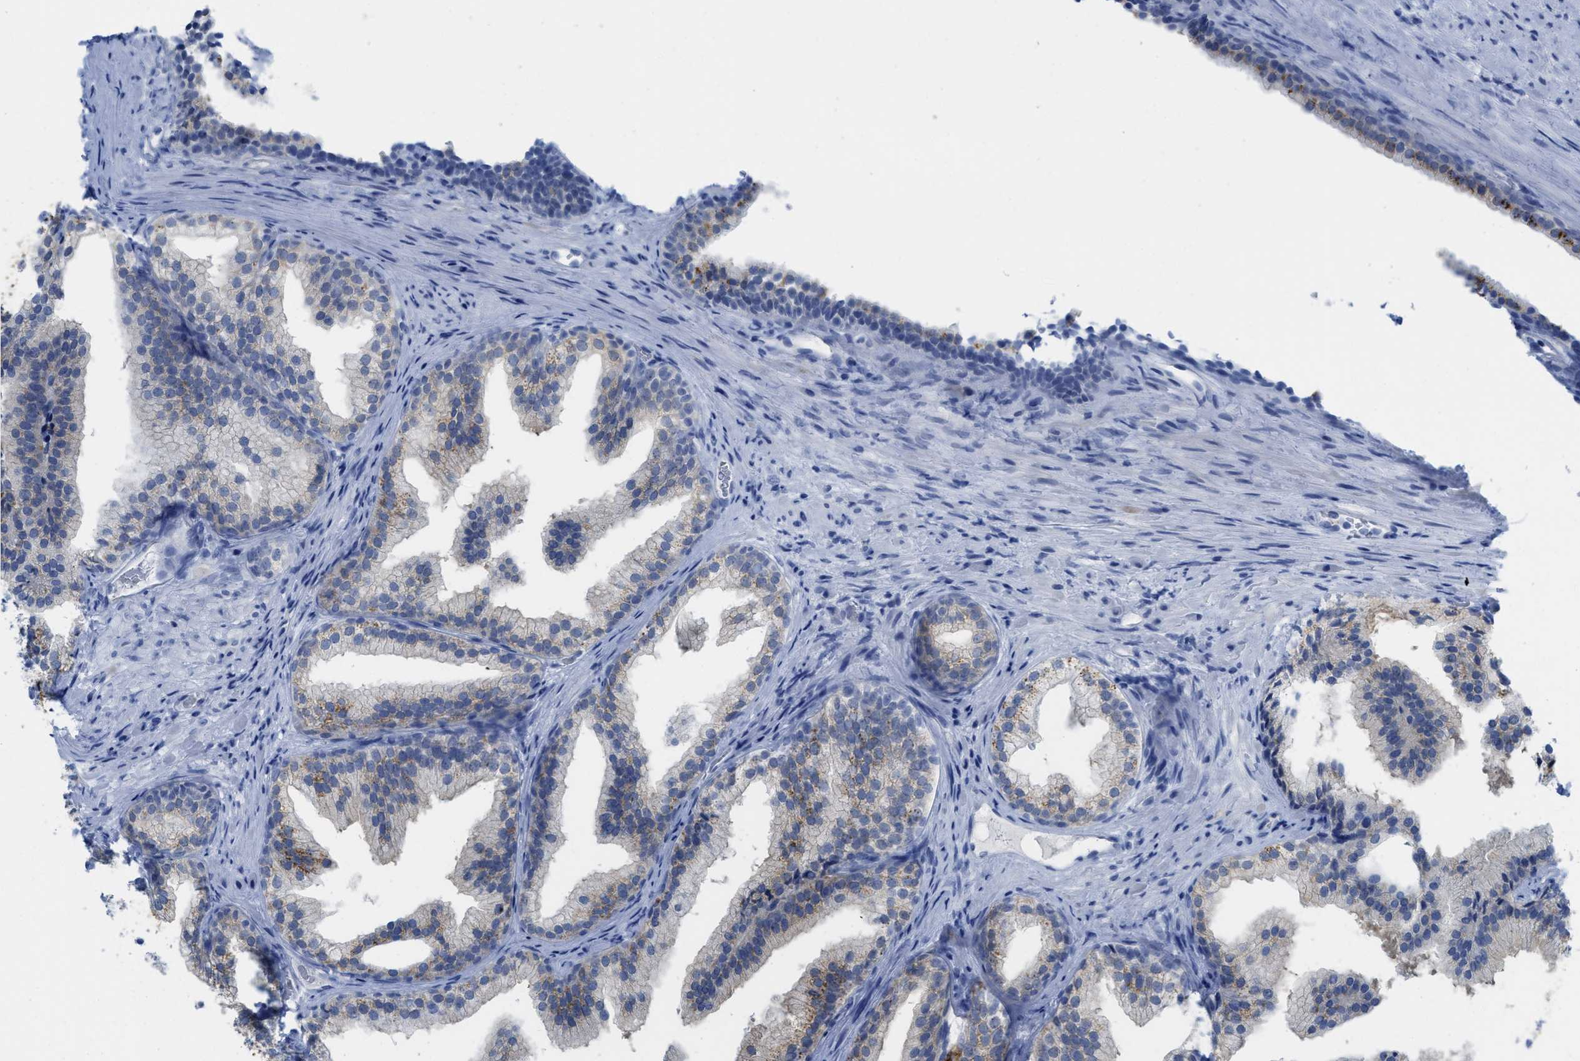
{"staining": {"intensity": "weak", "quantity": "<25%", "location": "cytoplasmic/membranous"}, "tissue": "prostate", "cell_type": "Glandular cells", "image_type": "normal", "snomed": [{"axis": "morphology", "description": "Normal tissue, NOS"}, {"axis": "topography", "description": "Prostate"}], "caption": "Micrograph shows no significant protein expression in glandular cells of unremarkable prostate. (DAB immunohistochemistry (IHC) with hematoxylin counter stain).", "gene": "WDR4", "patient": {"sex": "male", "age": 76}}